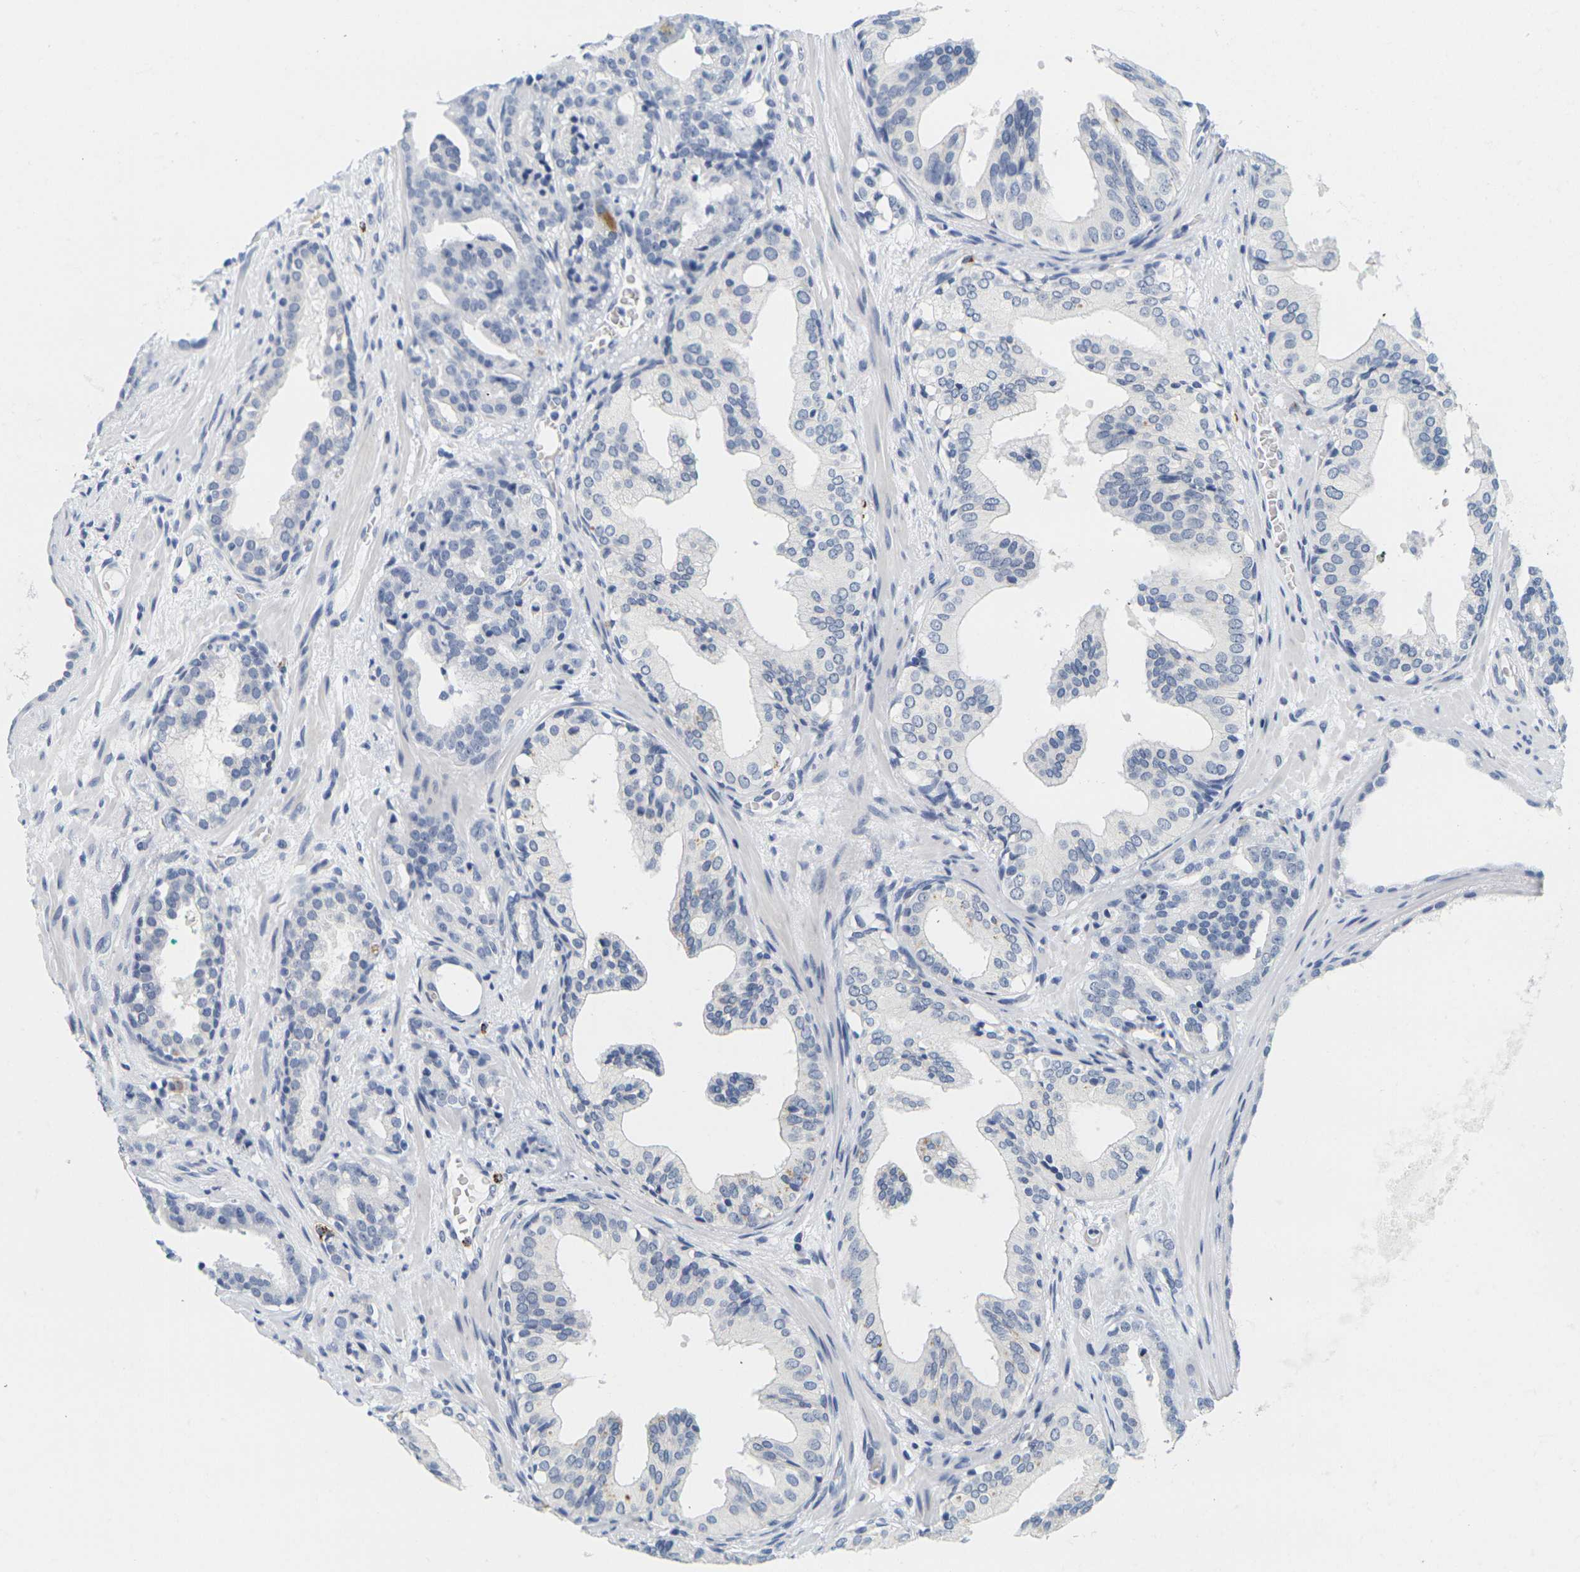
{"staining": {"intensity": "negative", "quantity": "none", "location": "none"}, "tissue": "prostate cancer", "cell_type": "Tumor cells", "image_type": "cancer", "snomed": [{"axis": "morphology", "description": "Adenocarcinoma, Low grade"}, {"axis": "topography", "description": "Prostate"}], "caption": "Protein analysis of prostate adenocarcinoma (low-grade) demonstrates no significant positivity in tumor cells.", "gene": "HLA-DOB", "patient": {"sex": "male", "age": 63}}